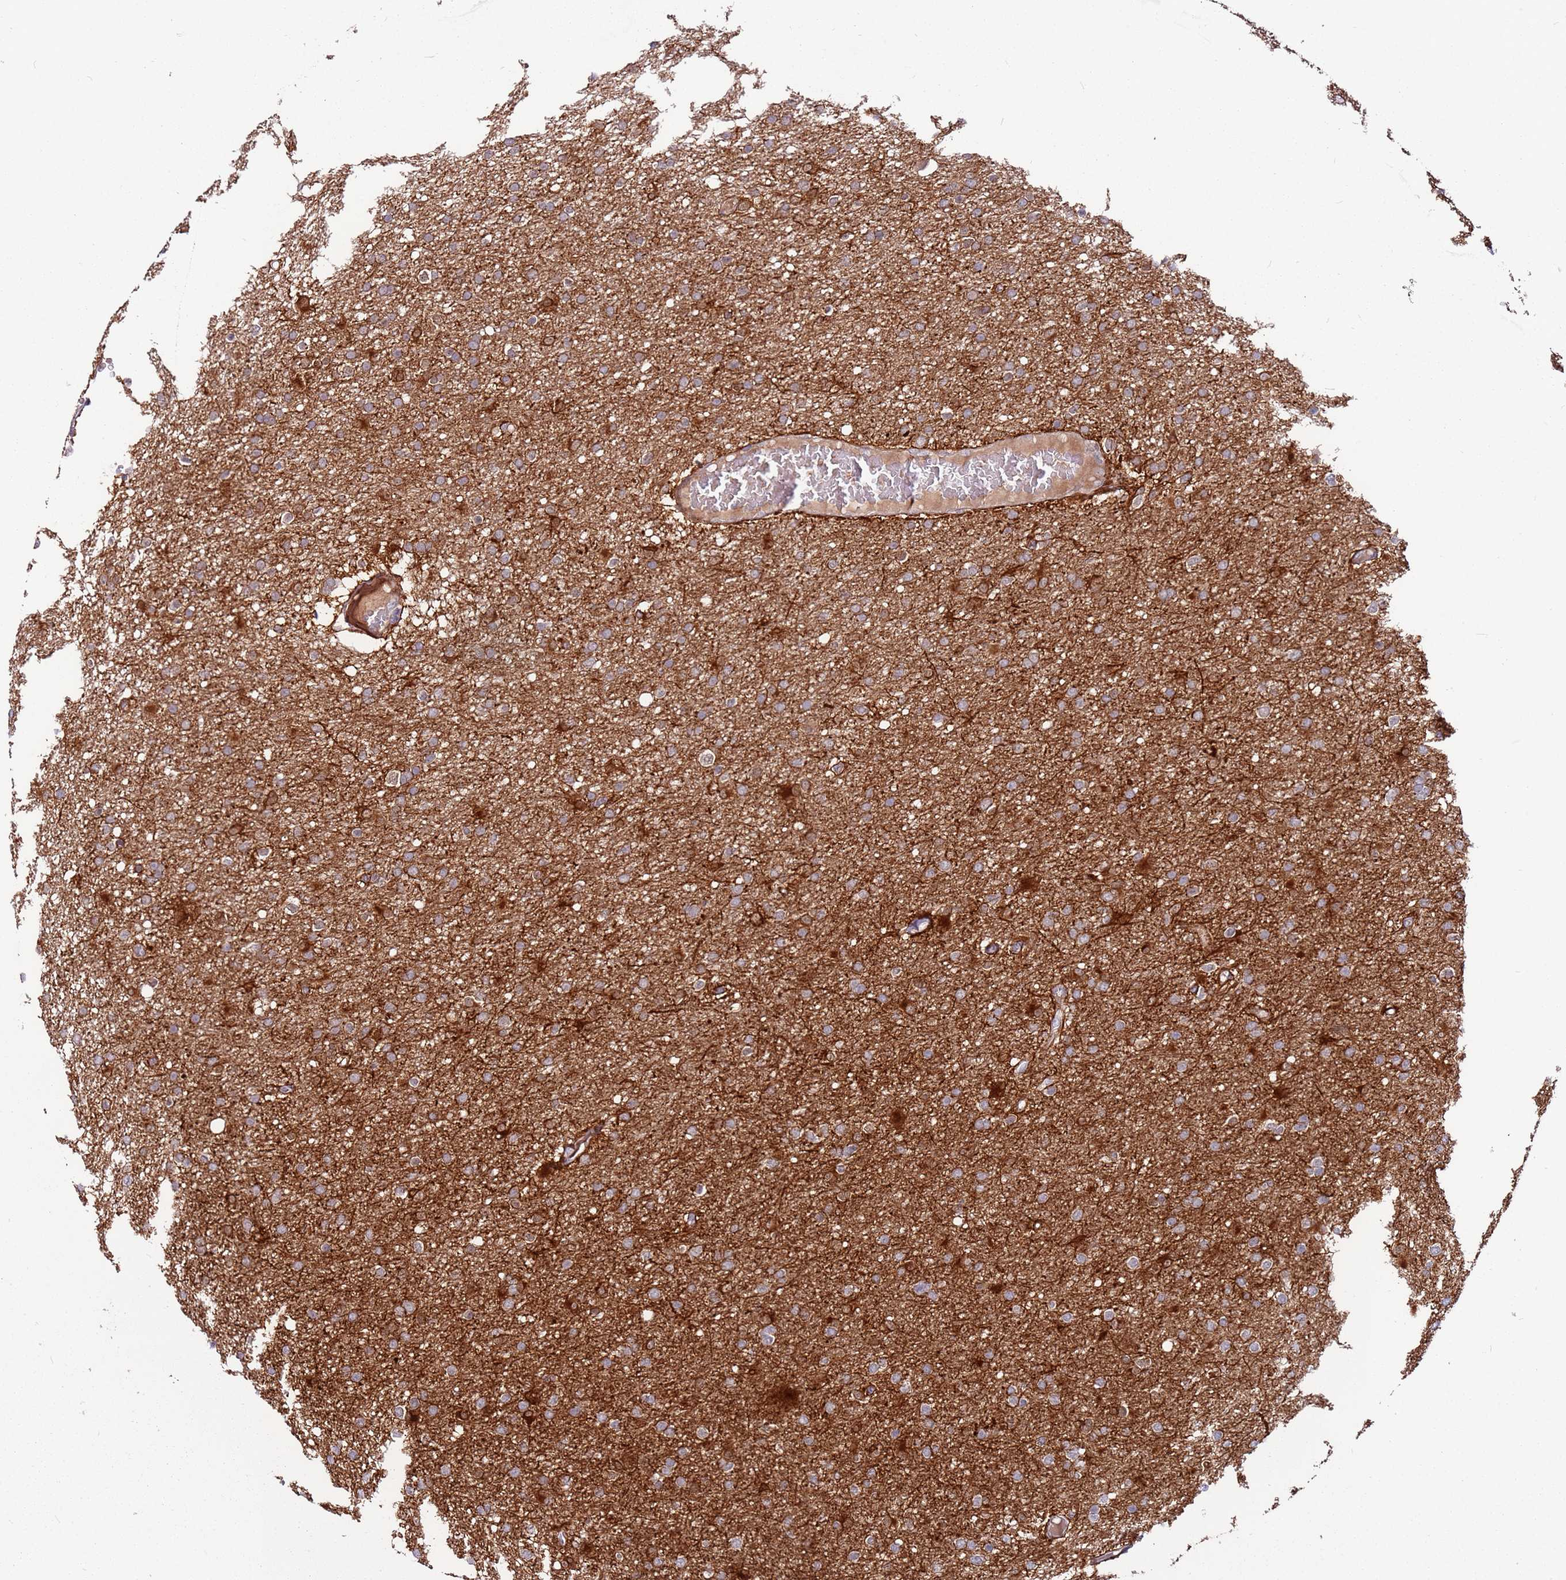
{"staining": {"intensity": "weak", "quantity": ">75%", "location": "cytoplasmic/membranous"}, "tissue": "glioma", "cell_type": "Tumor cells", "image_type": "cancer", "snomed": [{"axis": "morphology", "description": "Glioma, malignant, High grade"}, {"axis": "topography", "description": "Cerebral cortex"}], "caption": "Human malignant glioma (high-grade) stained for a protein (brown) shows weak cytoplasmic/membranous positive positivity in approximately >75% of tumor cells.", "gene": "MTG2", "patient": {"sex": "female", "age": 36}}